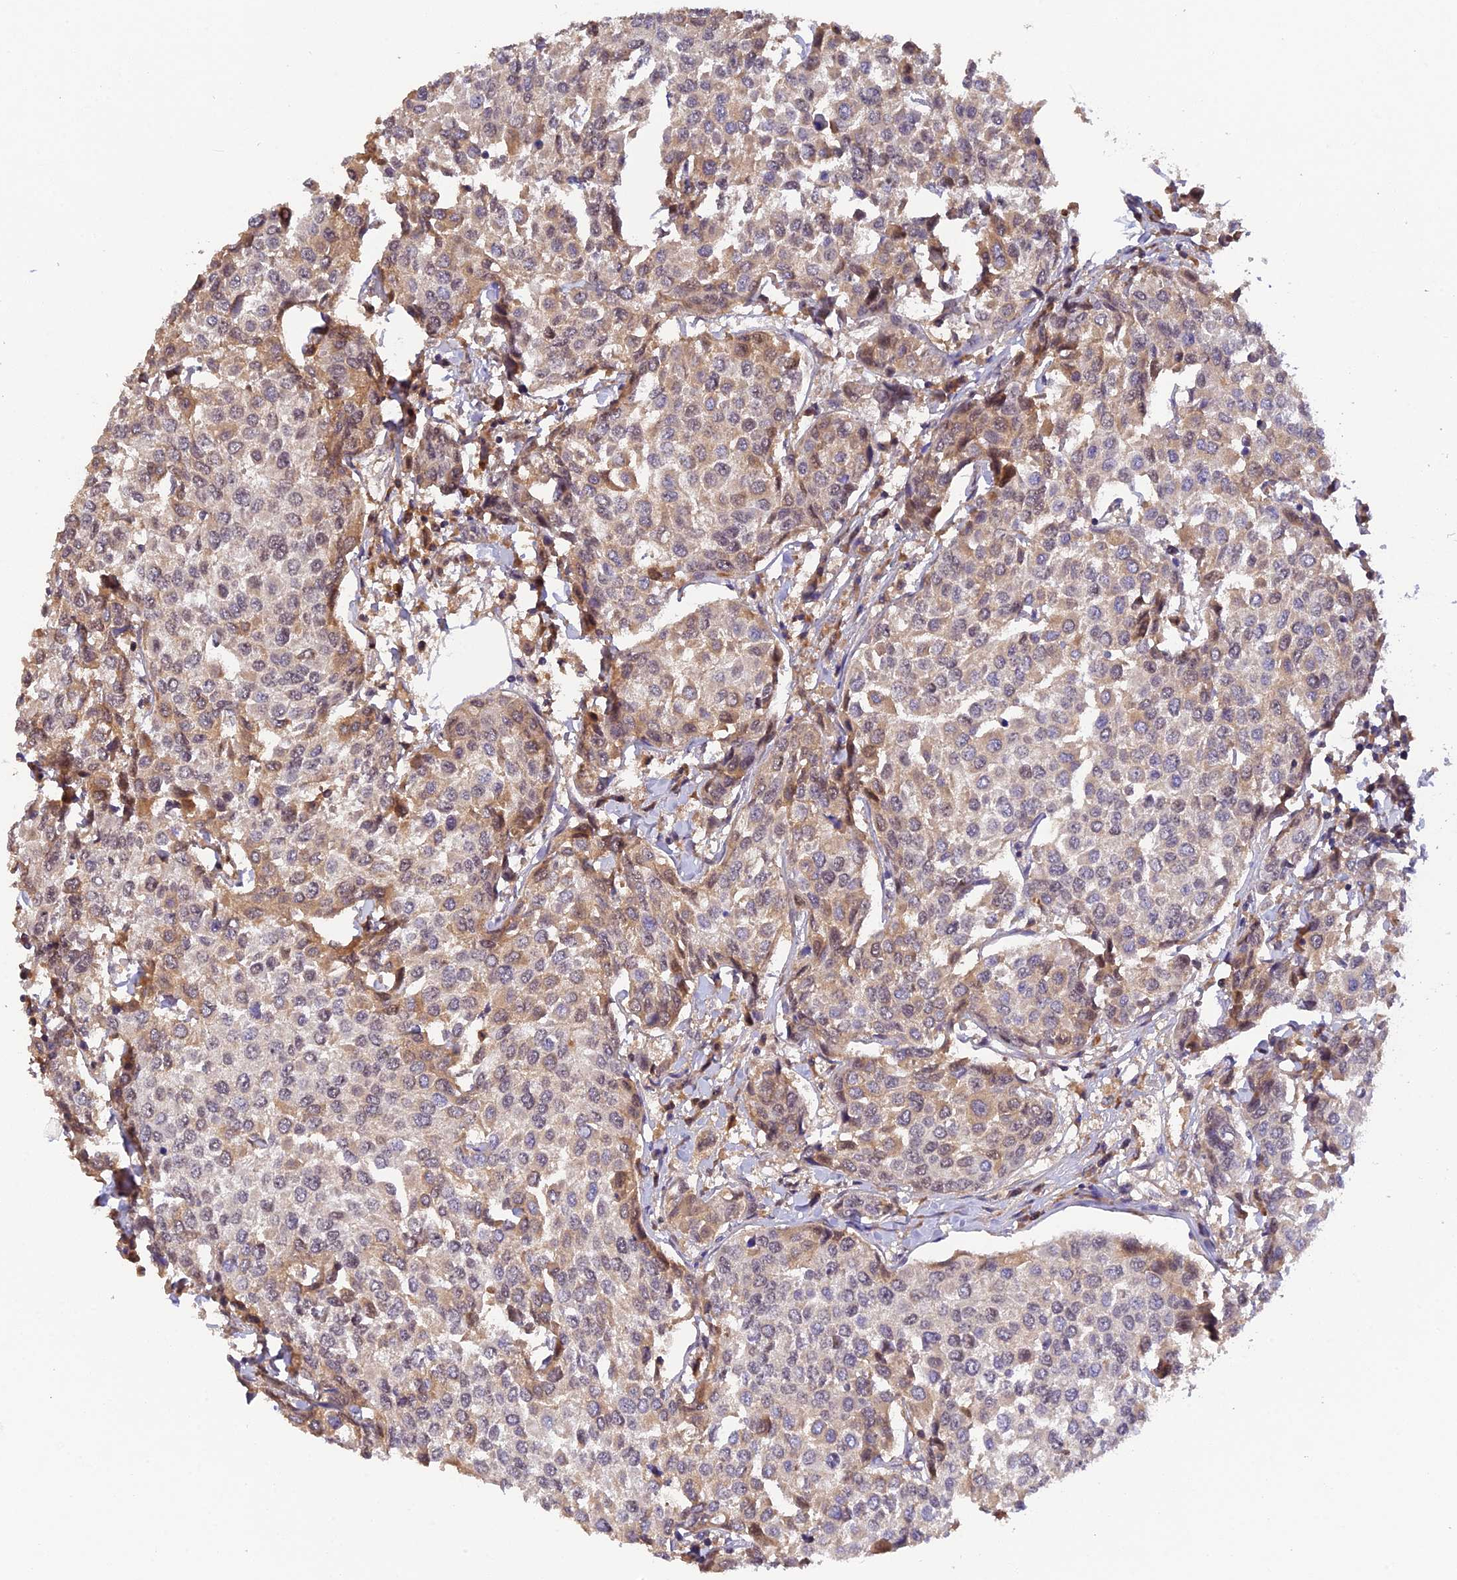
{"staining": {"intensity": "moderate", "quantity": "<25%", "location": "cytoplasmic/membranous"}, "tissue": "breast cancer", "cell_type": "Tumor cells", "image_type": "cancer", "snomed": [{"axis": "morphology", "description": "Duct carcinoma"}, {"axis": "topography", "description": "Breast"}], "caption": "There is low levels of moderate cytoplasmic/membranous staining in tumor cells of infiltrating ductal carcinoma (breast), as demonstrated by immunohistochemical staining (brown color).", "gene": "ZNF436", "patient": {"sex": "female", "age": 55}}